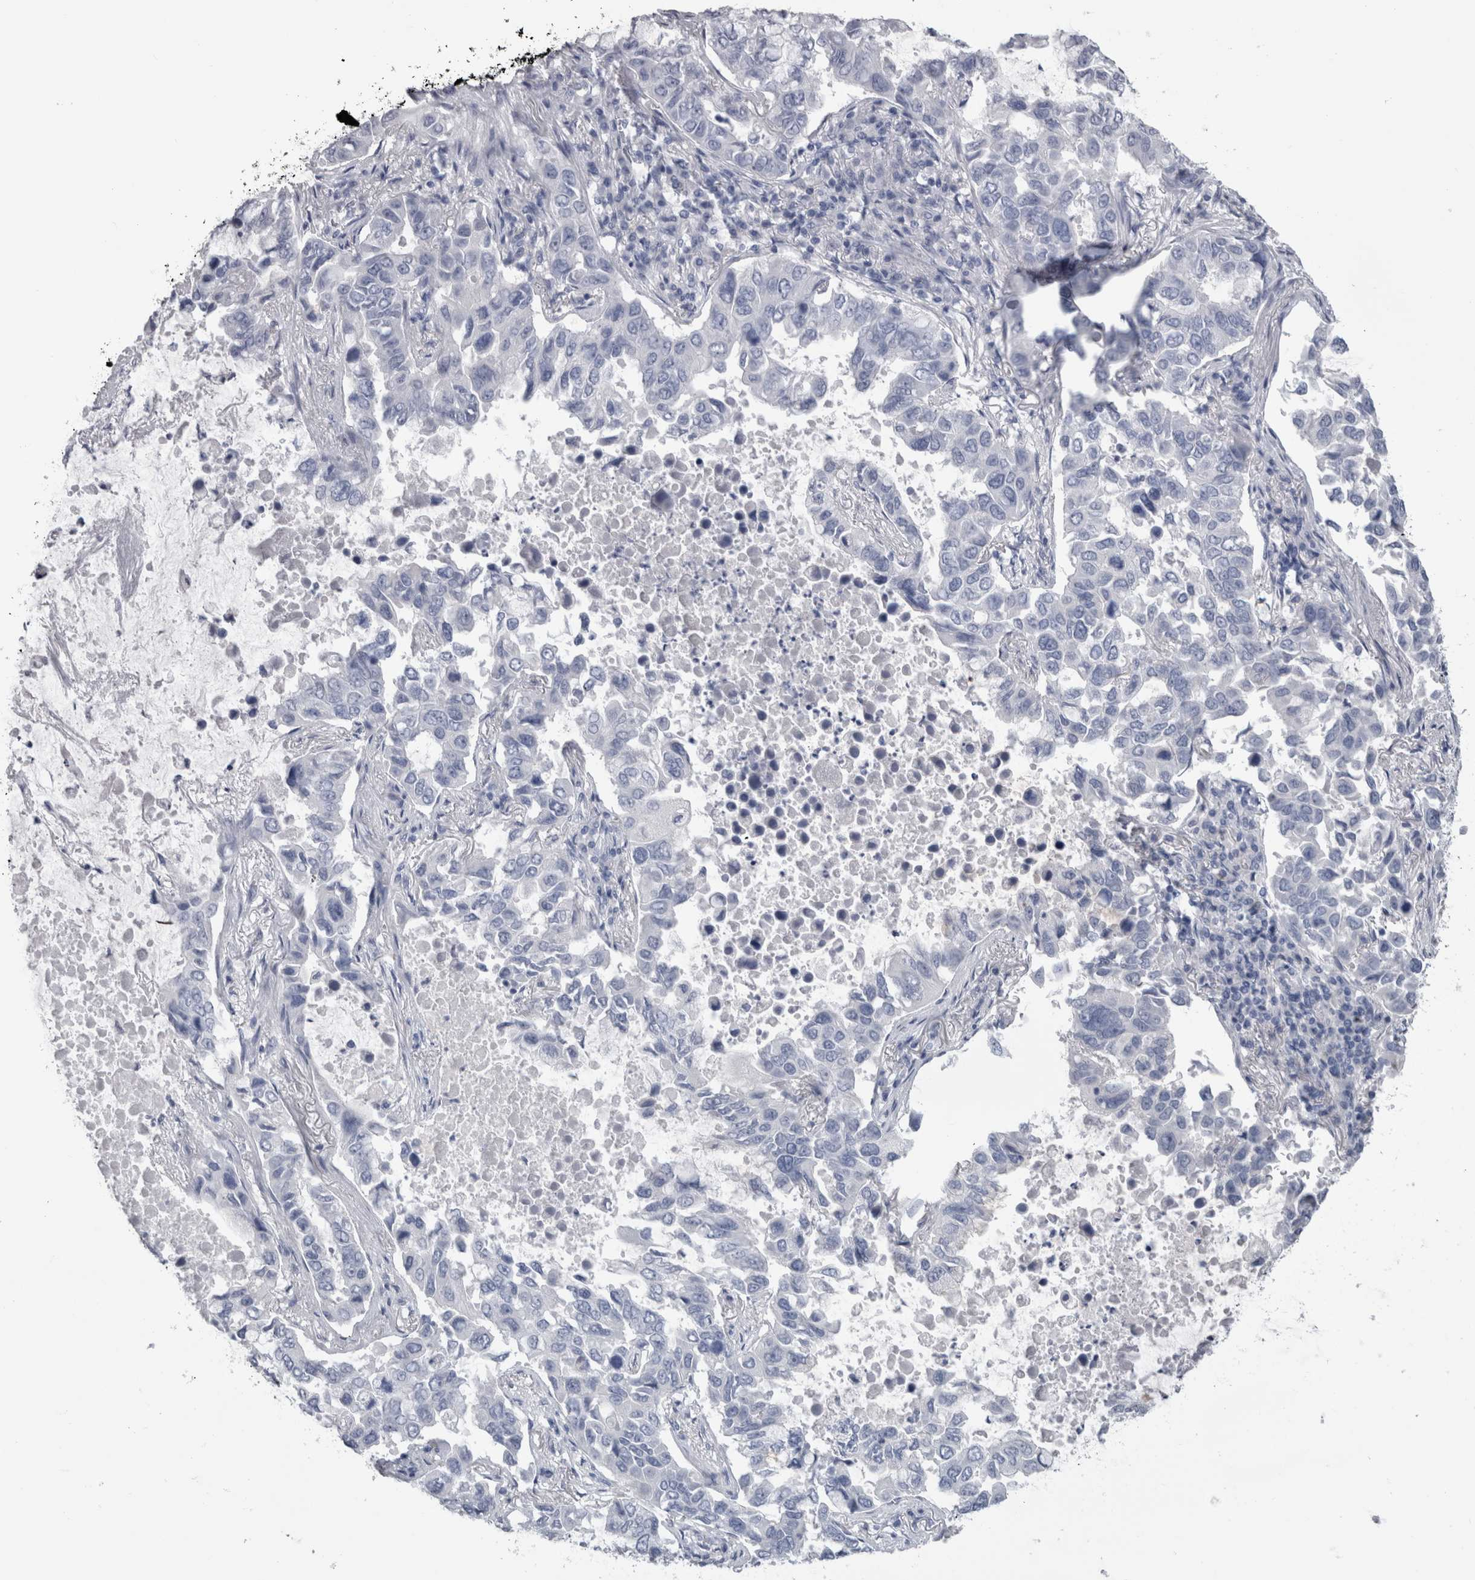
{"staining": {"intensity": "negative", "quantity": "none", "location": "none"}, "tissue": "lung cancer", "cell_type": "Tumor cells", "image_type": "cancer", "snomed": [{"axis": "morphology", "description": "Adenocarcinoma, NOS"}, {"axis": "topography", "description": "Lung"}], "caption": "There is no significant expression in tumor cells of adenocarcinoma (lung).", "gene": "PTH", "patient": {"sex": "male", "age": 64}}